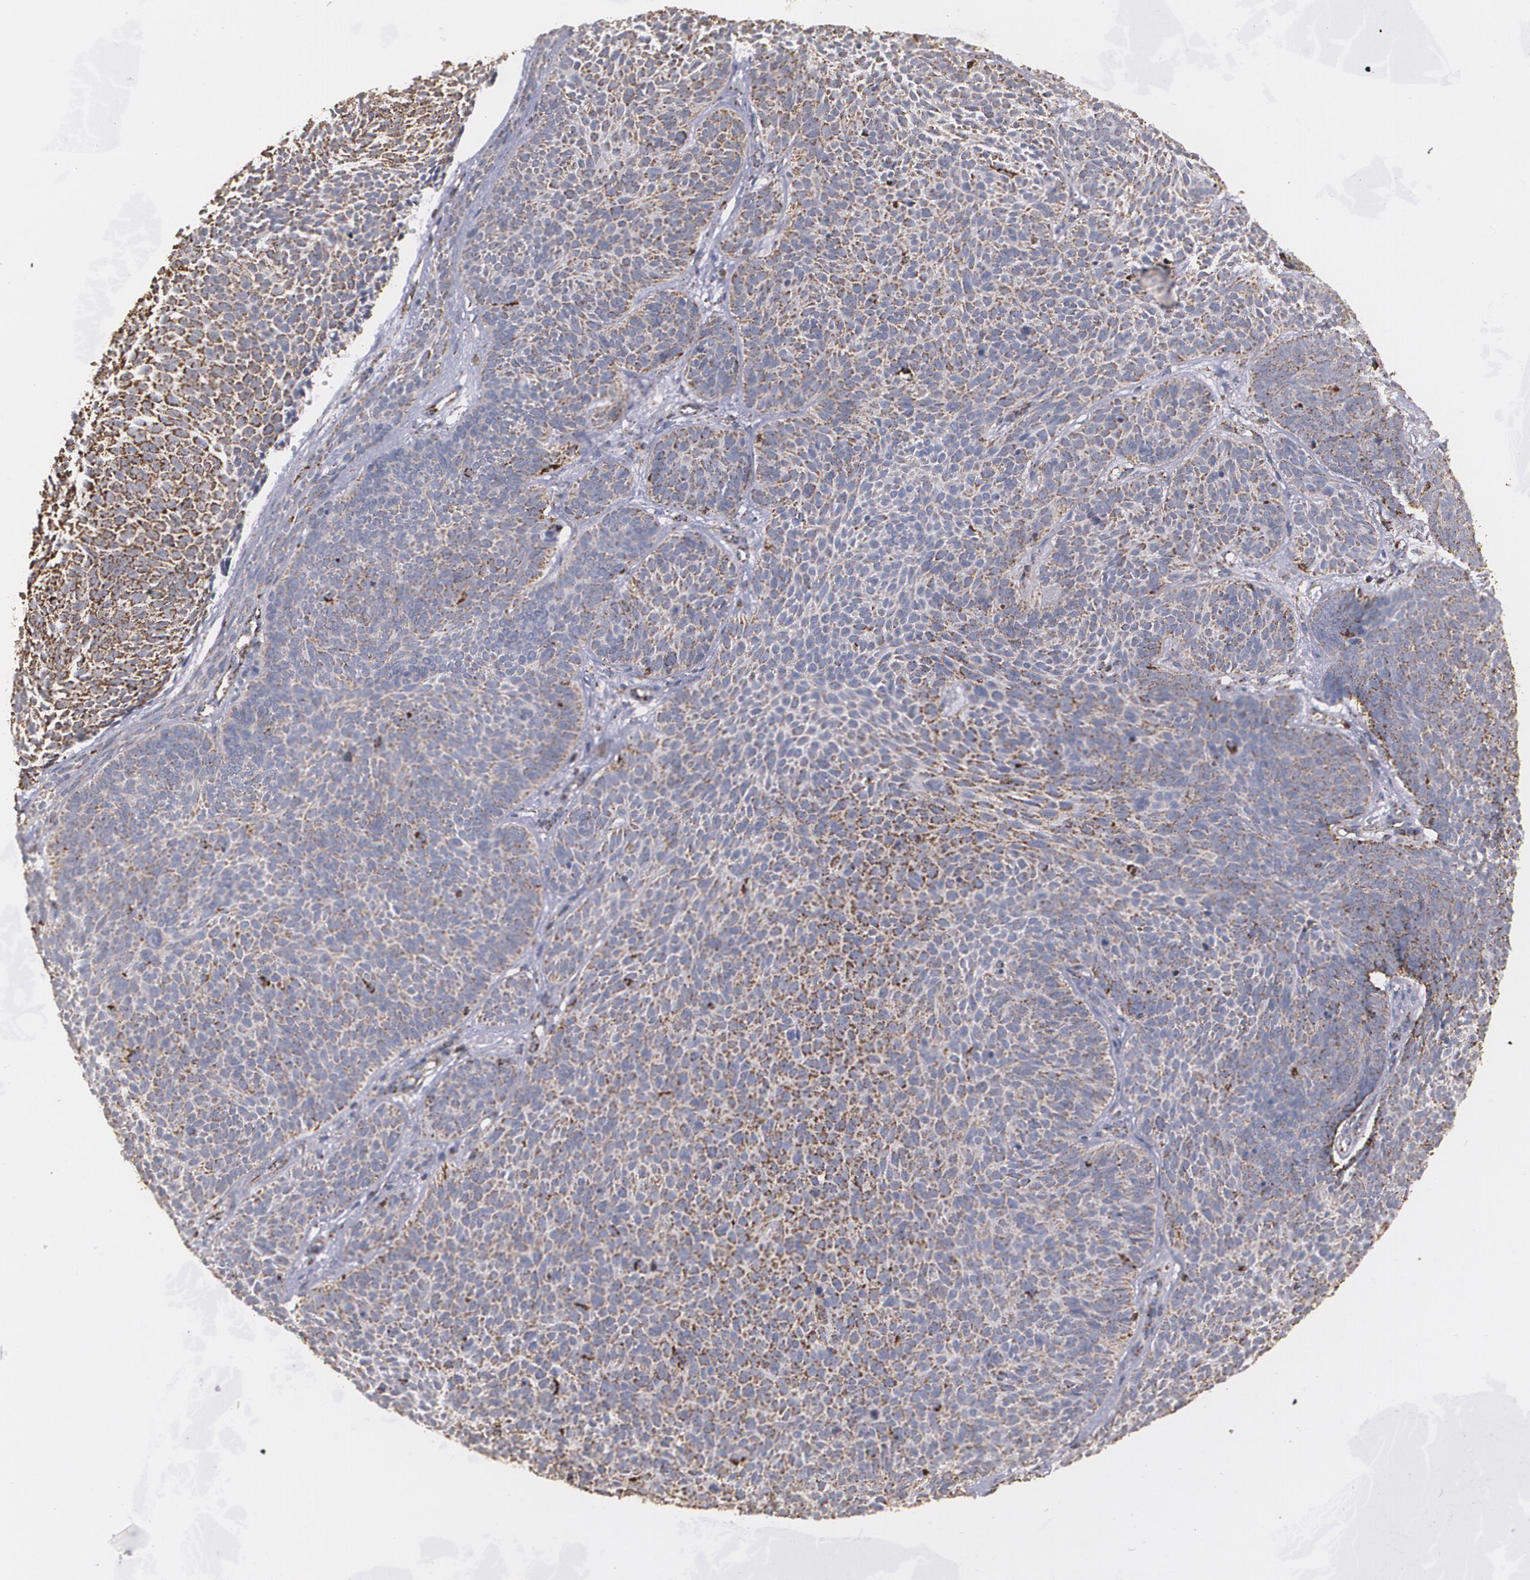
{"staining": {"intensity": "weak", "quantity": "25%-75%", "location": "cytoplasmic/membranous"}, "tissue": "skin cancer", "cell_type": "Tumor cells", "image_type": "cancer", "snomed": [{"axis": "morphology", "description": "Basal cell carcinoma"}, {"axis": "topography", "description": "Skin"}], "caption": "Skin basal cell carcinoma was stained to show a protein in brown. There is low levels of weak cytoplasmic/membranous staining in approximately 25%-75% of tumor cells.", "gene": "HSPD1", "patient": {"sex": "male", "age": 84}}